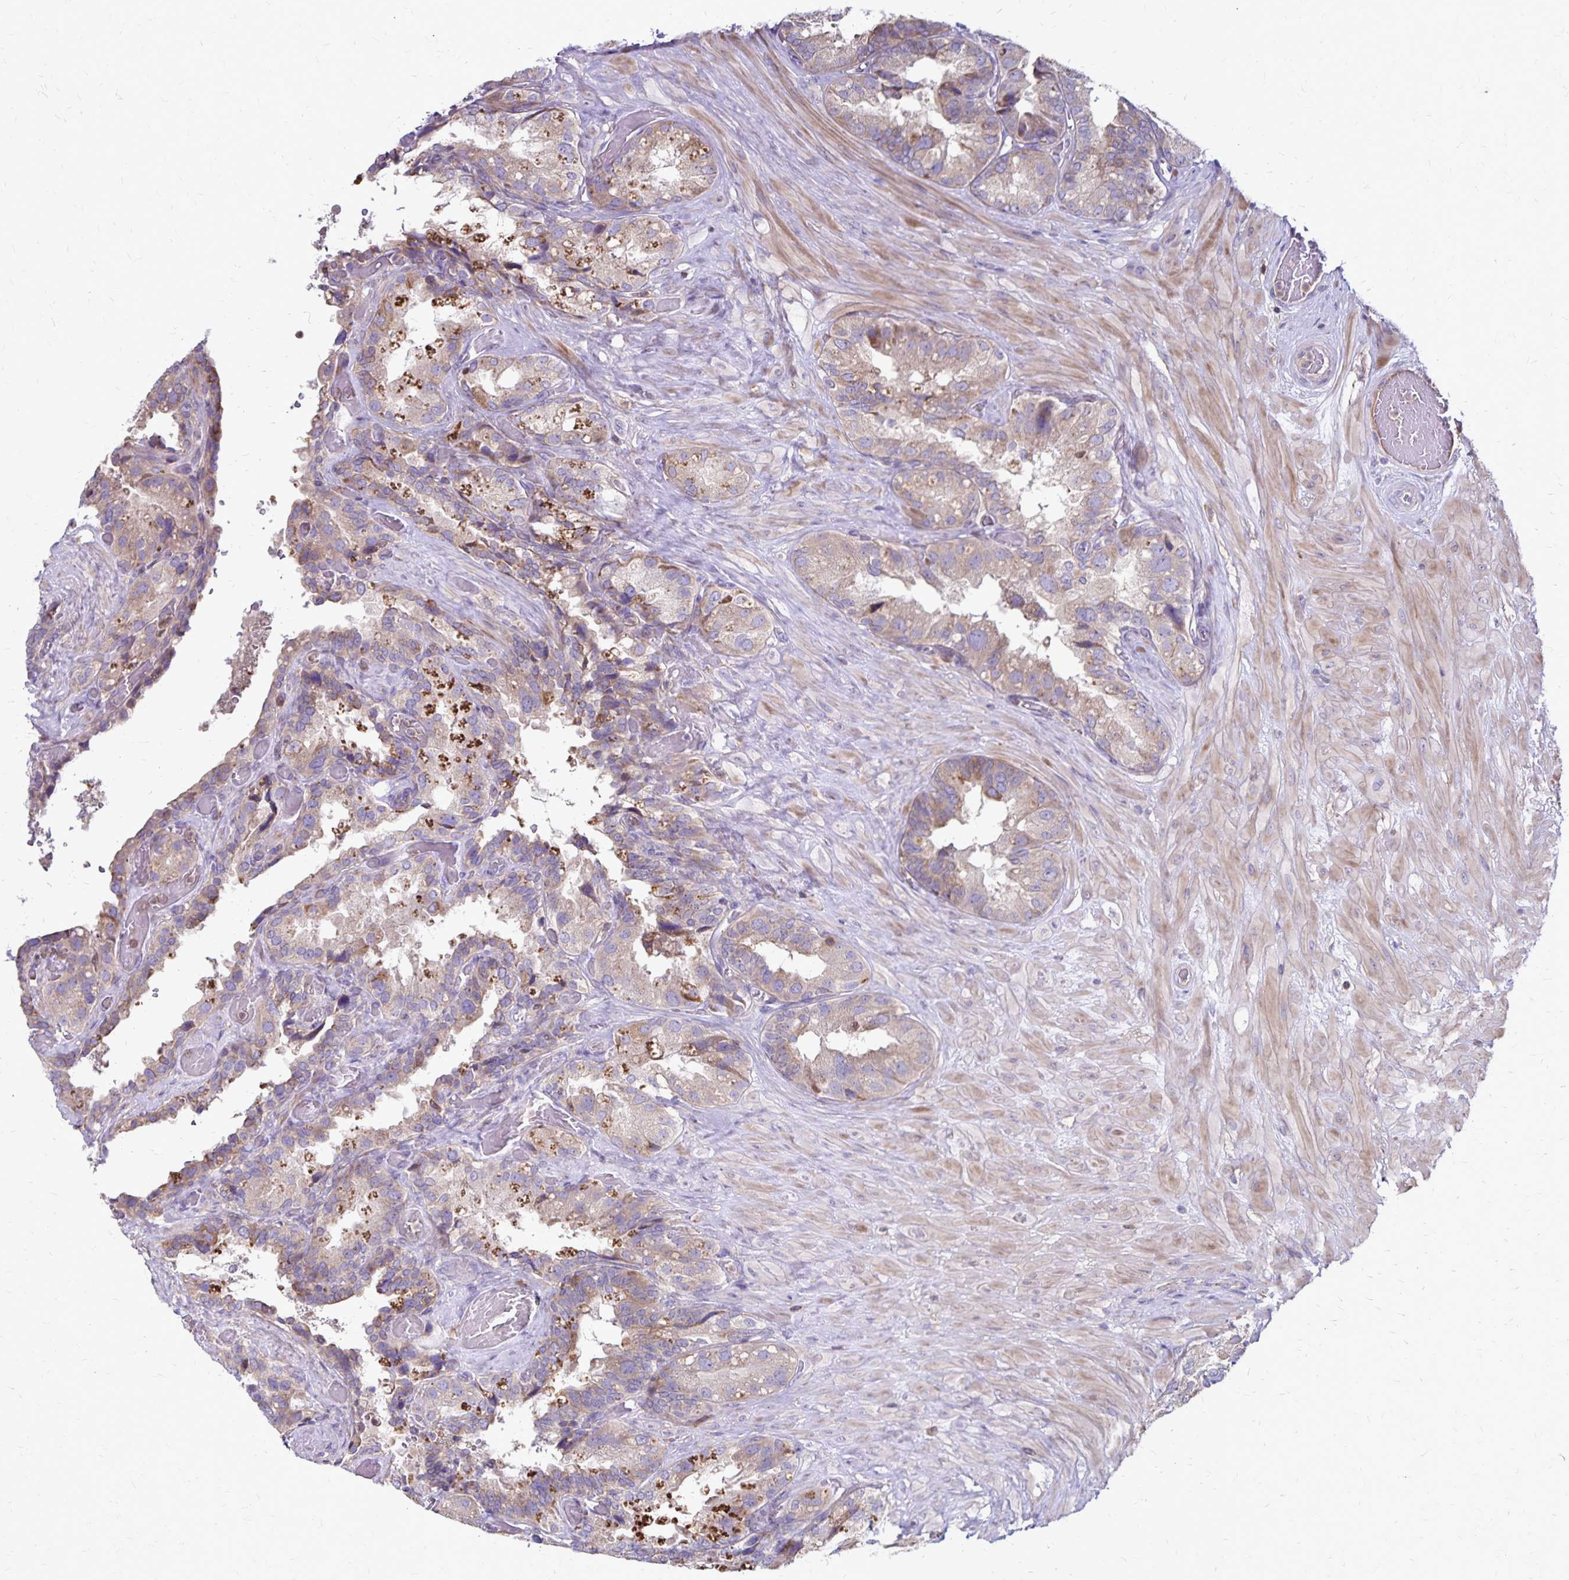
{"staining": {"intensity": "weak", "quantity": ">75%", "location": "cytoplasmic/membranous"}, "tissue": "seminal vesicle", "cell_type": "Glandular cells", "image_type": "normal", "snomed": [{"axis": "morphology", "description": "Normal tissue, NOS"}, {"axis": "topography", "description": "Seminal veicle"}], "caption": "An immunohistochemistry image of unremarkable tissue is shown. Protein staining in brown shows weak cytoplasmic/membranous positivity in seminal vesicle within glandular cells. The staining was performed using DAB to visualize the protein expression in brown, while the nuclei were stained in blue with hematoxylin (Magnification: 20x).", "gene": "NAGPA", "patient": {"sex": "male", "age": 60}}